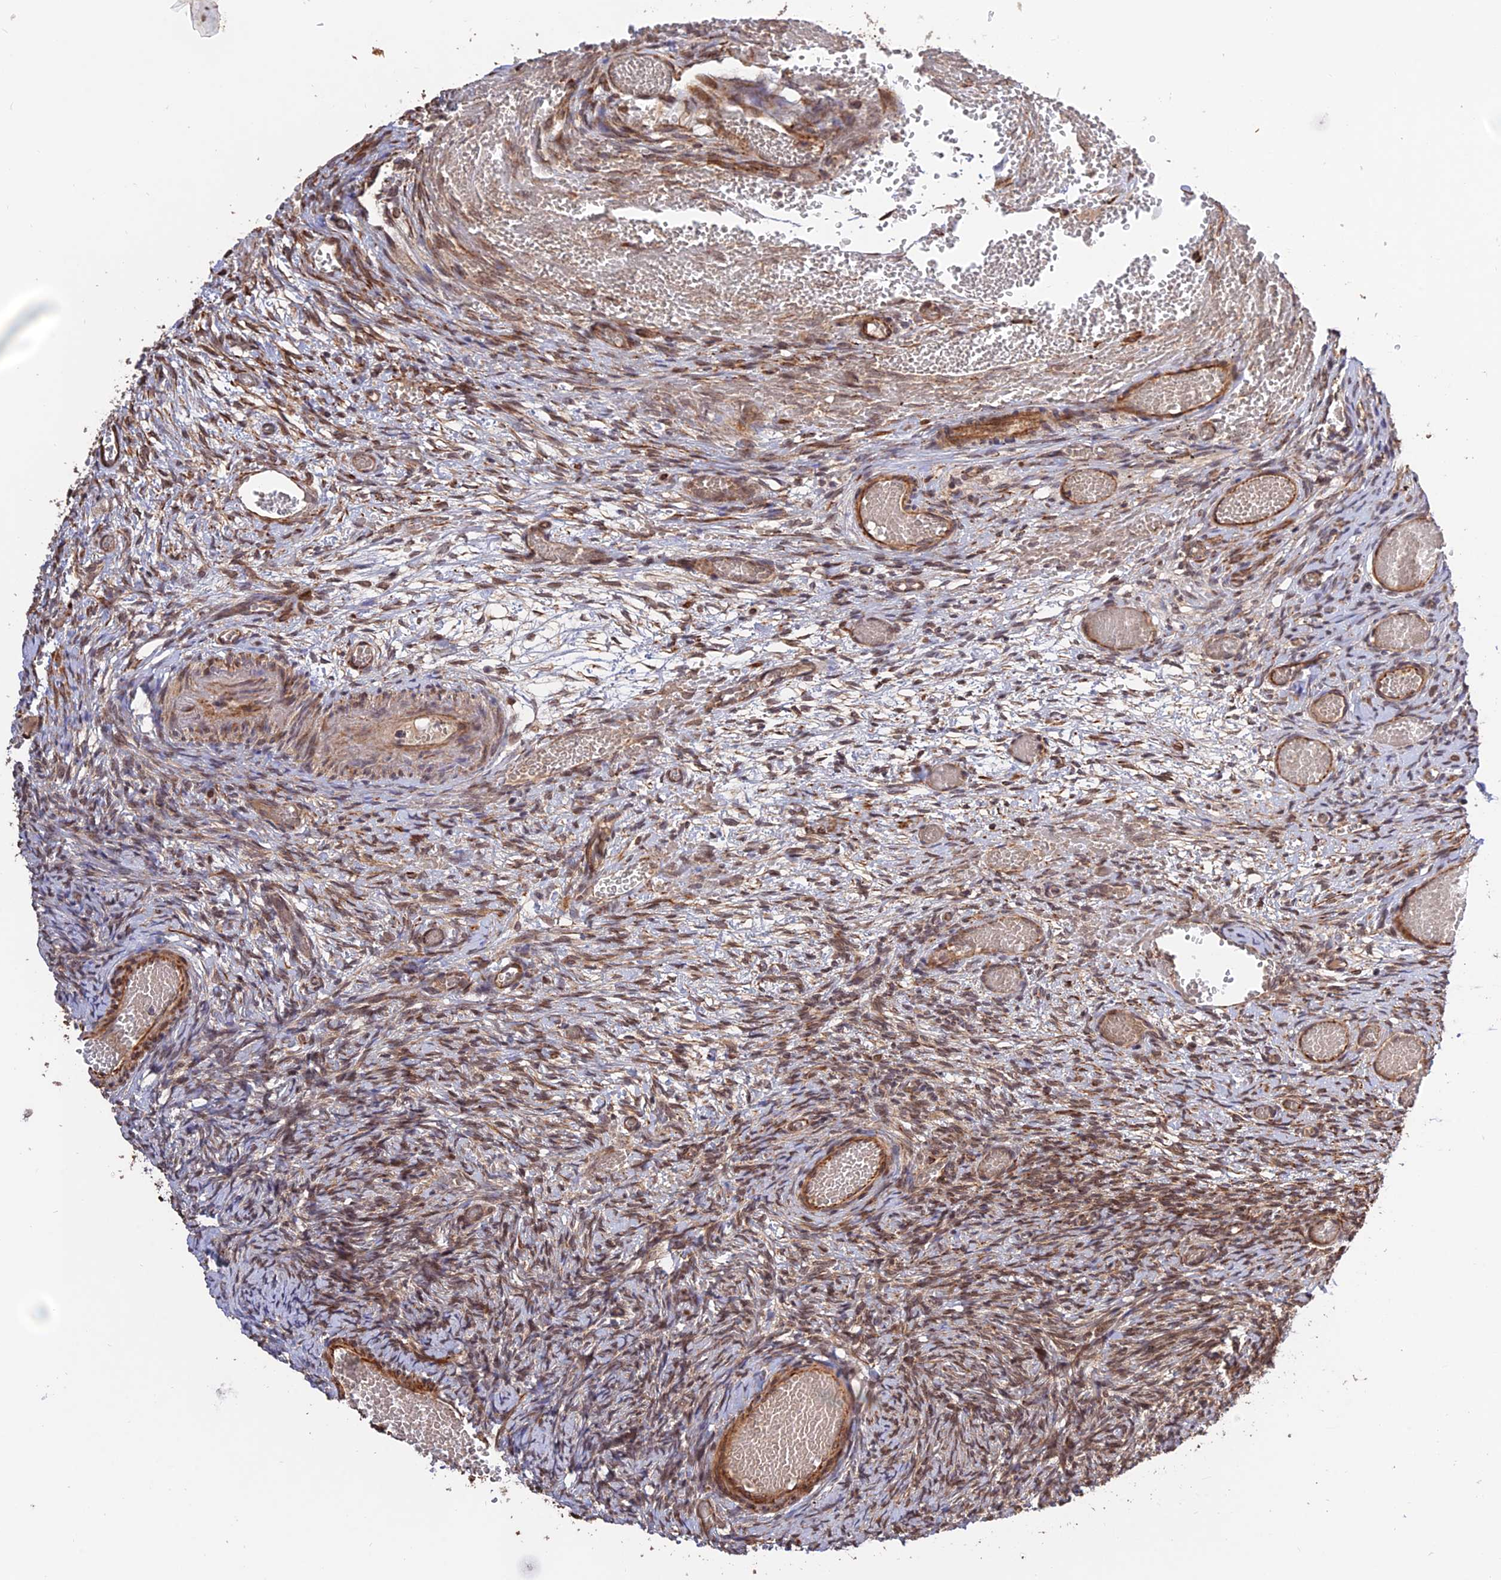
{"staining": {"intensity": "moderate", "quantity": "25%-75%", "location": "cytoplasmic/membranous"}, "tissue": "ovary", "cell_type": "Ovarian stroma cells", "image_type": "normal", "snomed": [{"axis": "morphology", "description": "Adenocarcinoma, NOS"}, {"axis": "topography", "description": "Endometrium"}], "caption": "Ovary stained with DAB (3,3'-diaminobenzidine) IHC shows medium levels of moderate cytoplasmic/membranous positivity in about 25%-75% of ovarian stroma cells. Immunohistochemistry (ihc) stains the protein in brown and the nuclei are stained blue.", "gene": "CREBL2", "patient": {"sex": "female", "age": 32}}